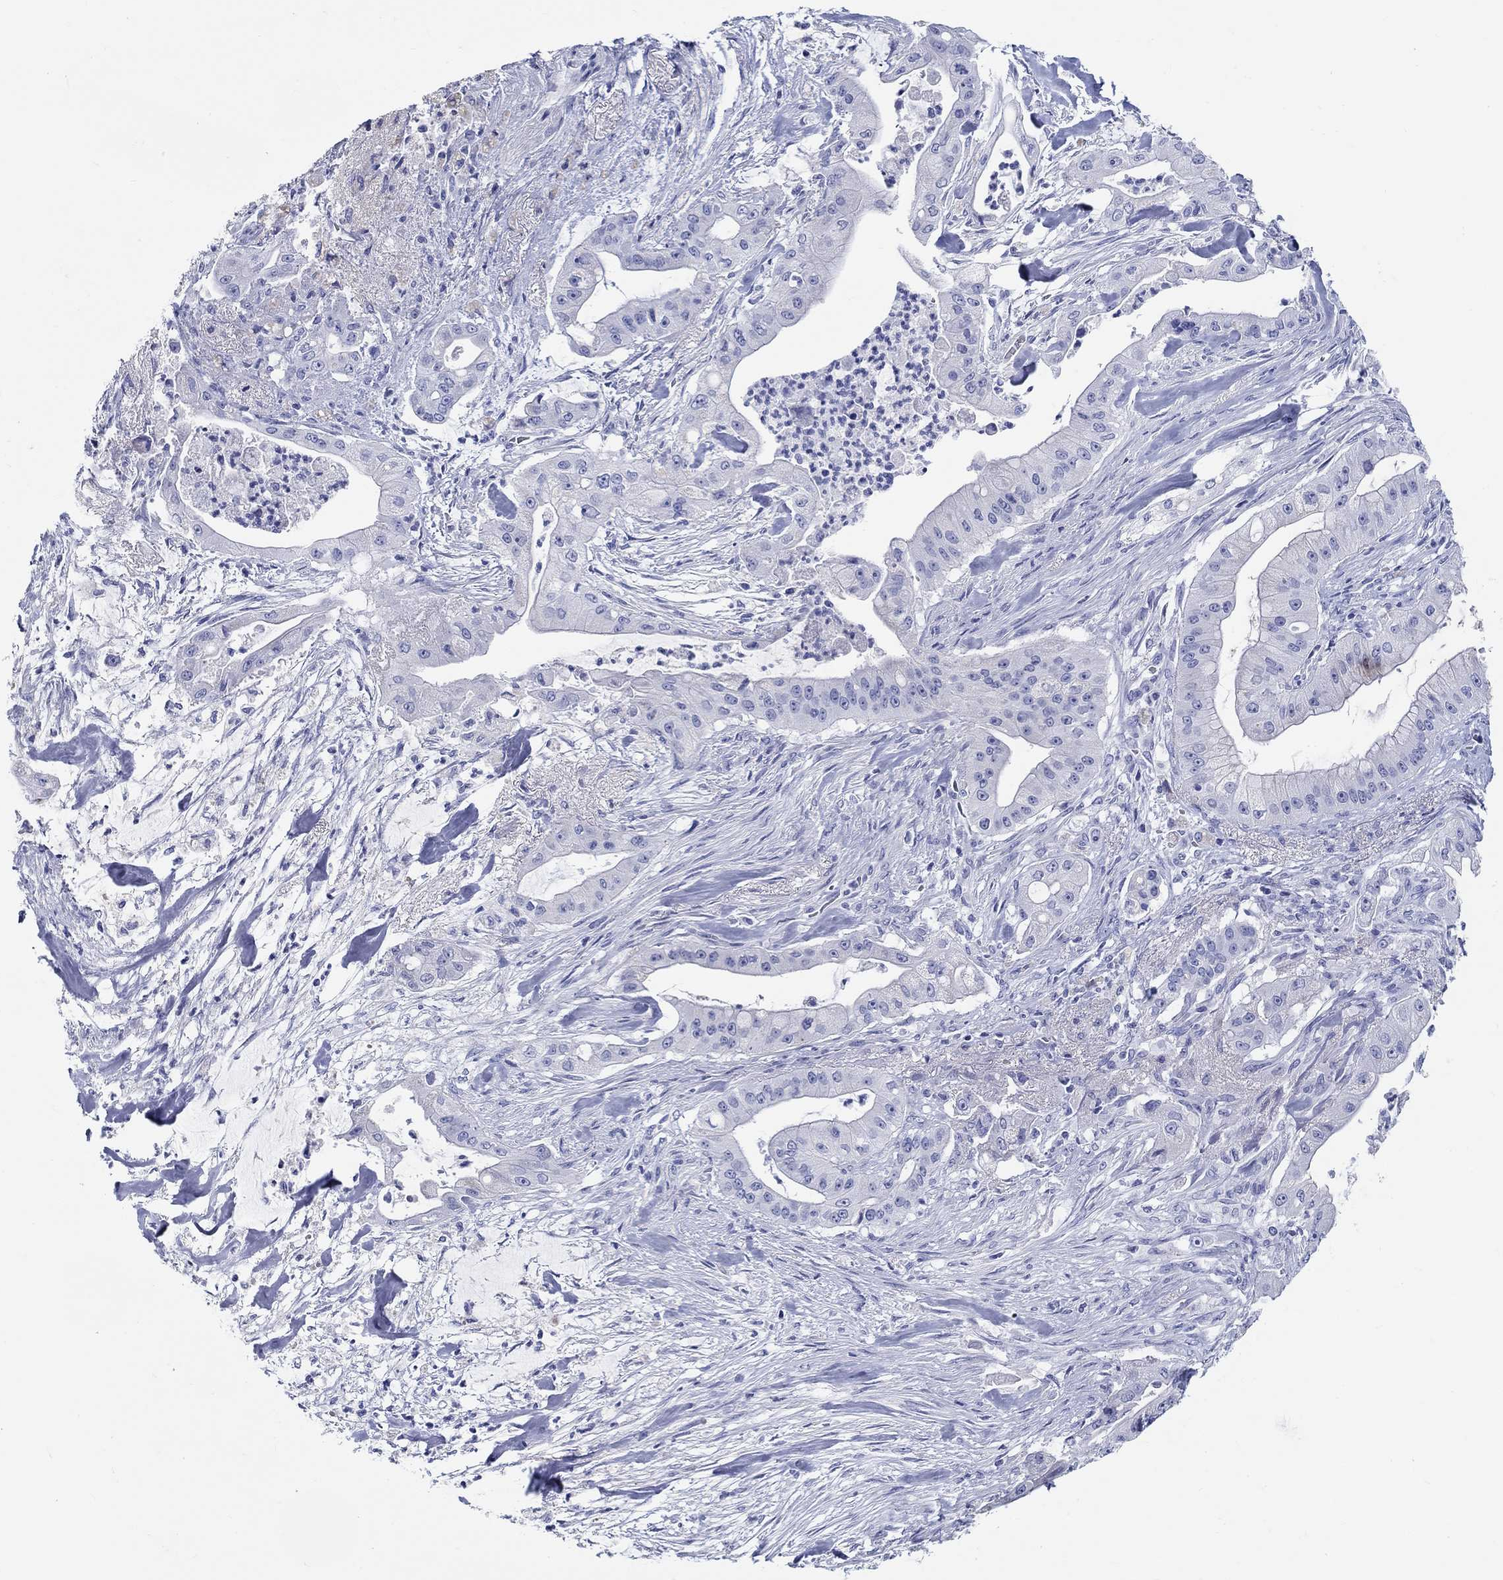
{"staining": {"intensity": "negative", "quantity": "none", "location": "none"}, "tissue": "pancreatic cancer", "cell_type": "Tumor cells", "image_type": "cancer", "snomed": [{"axis": "morphology", "description": "Normal tissue, NOS"}, {"axis": "morphology", "description": "Inflammation, NOS"}, {"axis": "morphology", "description": "Adenocarcinoma, NOS"}, {"axis": "topography", "description": "Pancreas"}], "caption": "Immunohistochemistry (IHC) image of human adenocarcinoma (pancreatic) stained for a protein (brown), which reveals no staining in tumor cells.", "gene": "CRYGS", "patient": {"sex": "male", "age": 57}}